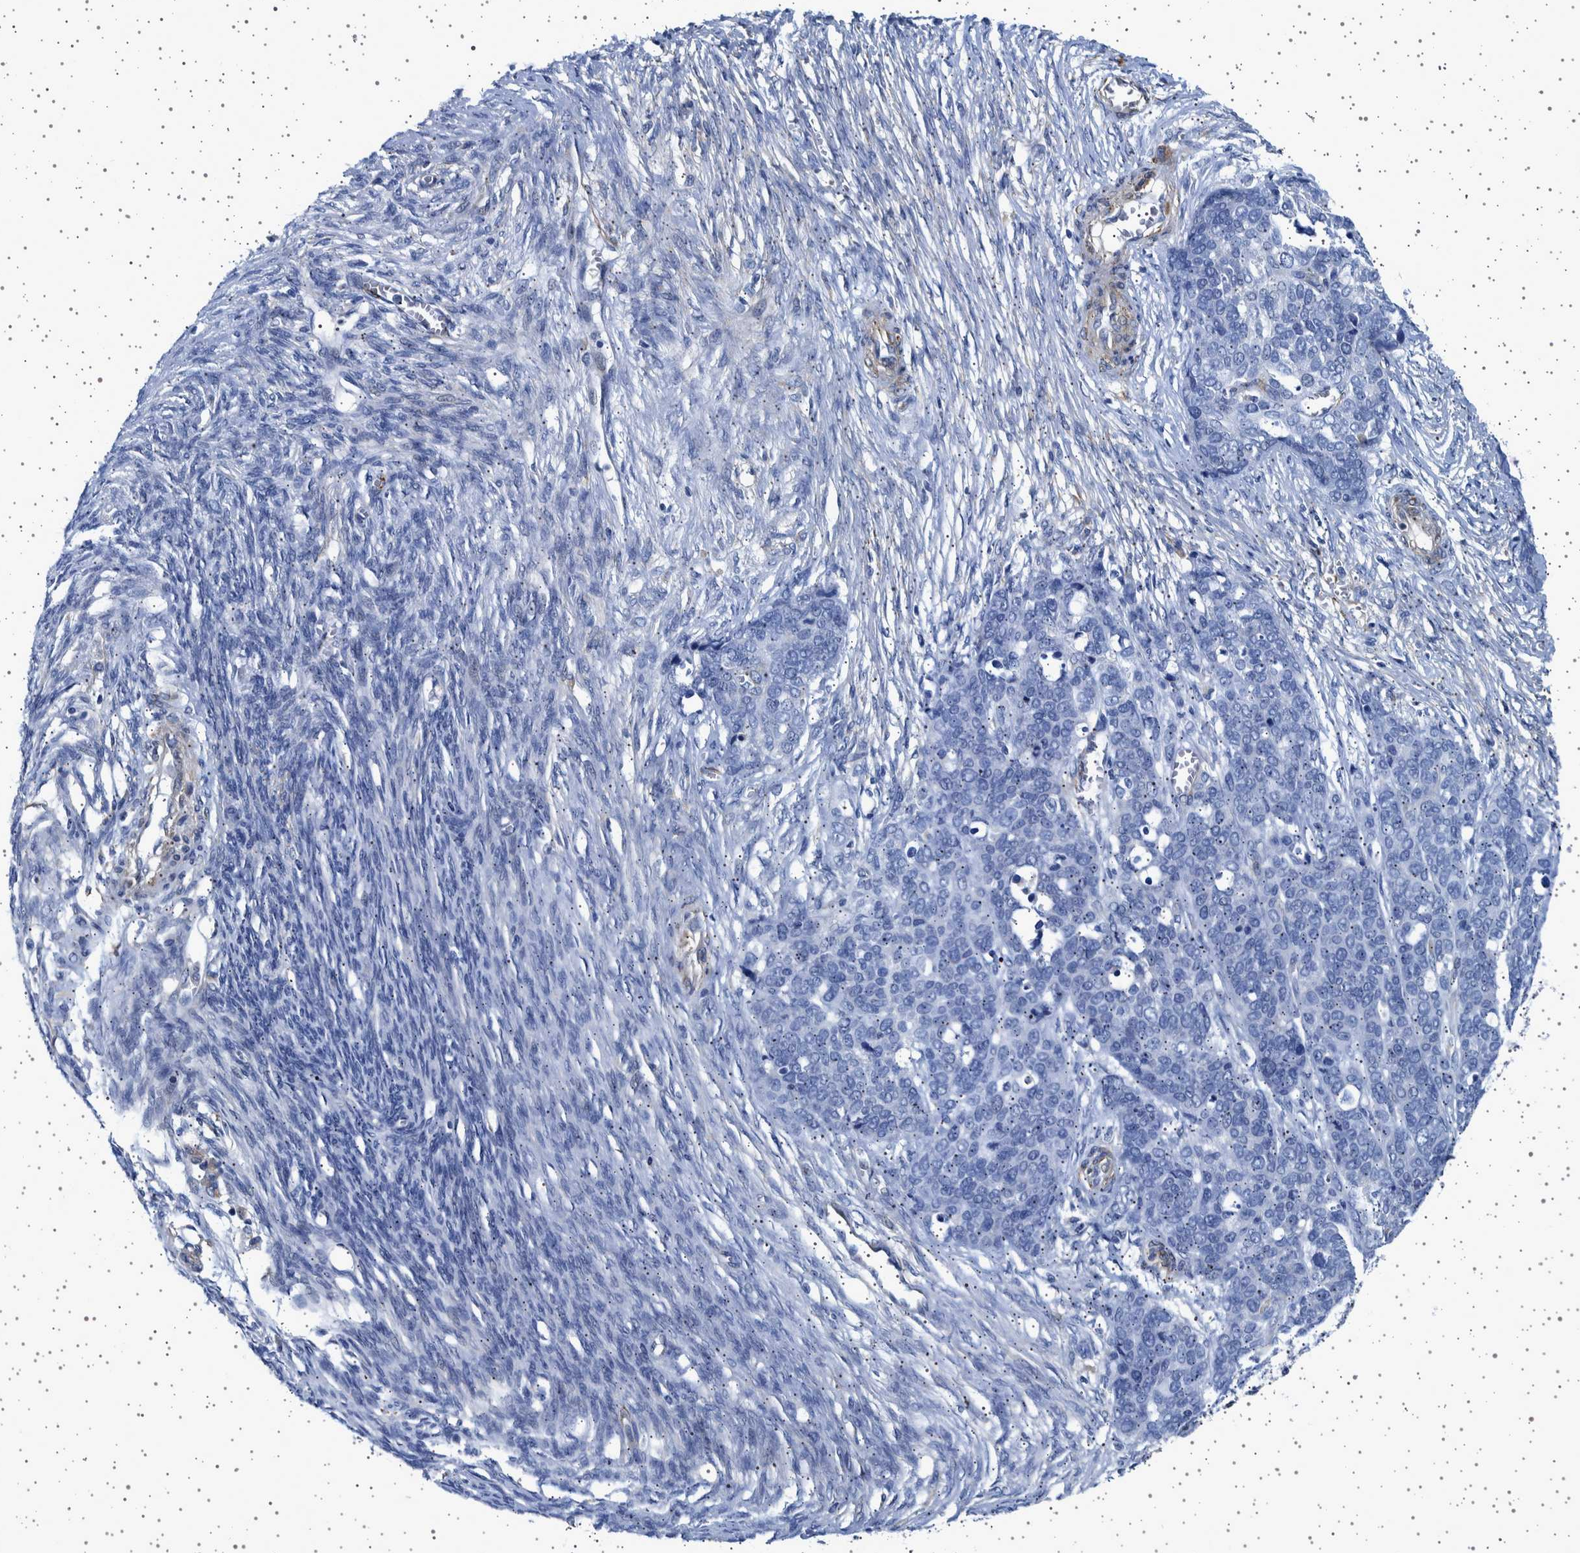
{"staining": {"intensity": "negative", "quantity": "none", "location": "none"}, "tissue": "ovarian cancer", "cell_type": "Tumor cells", "image_type": "cancer", "snomed": [{"axis": "morphology", "description": "Cystadenocarcinoma, serous, NOS"}, {"axis": "topography", "description": "Ovary"}], "caption": "Tumor cells show no significant protein positivity in ovarian cancer. Nuclei are stained in blue.", "gene": "SEPTIN4", "patient": {"sex": "female", "age": 44}}